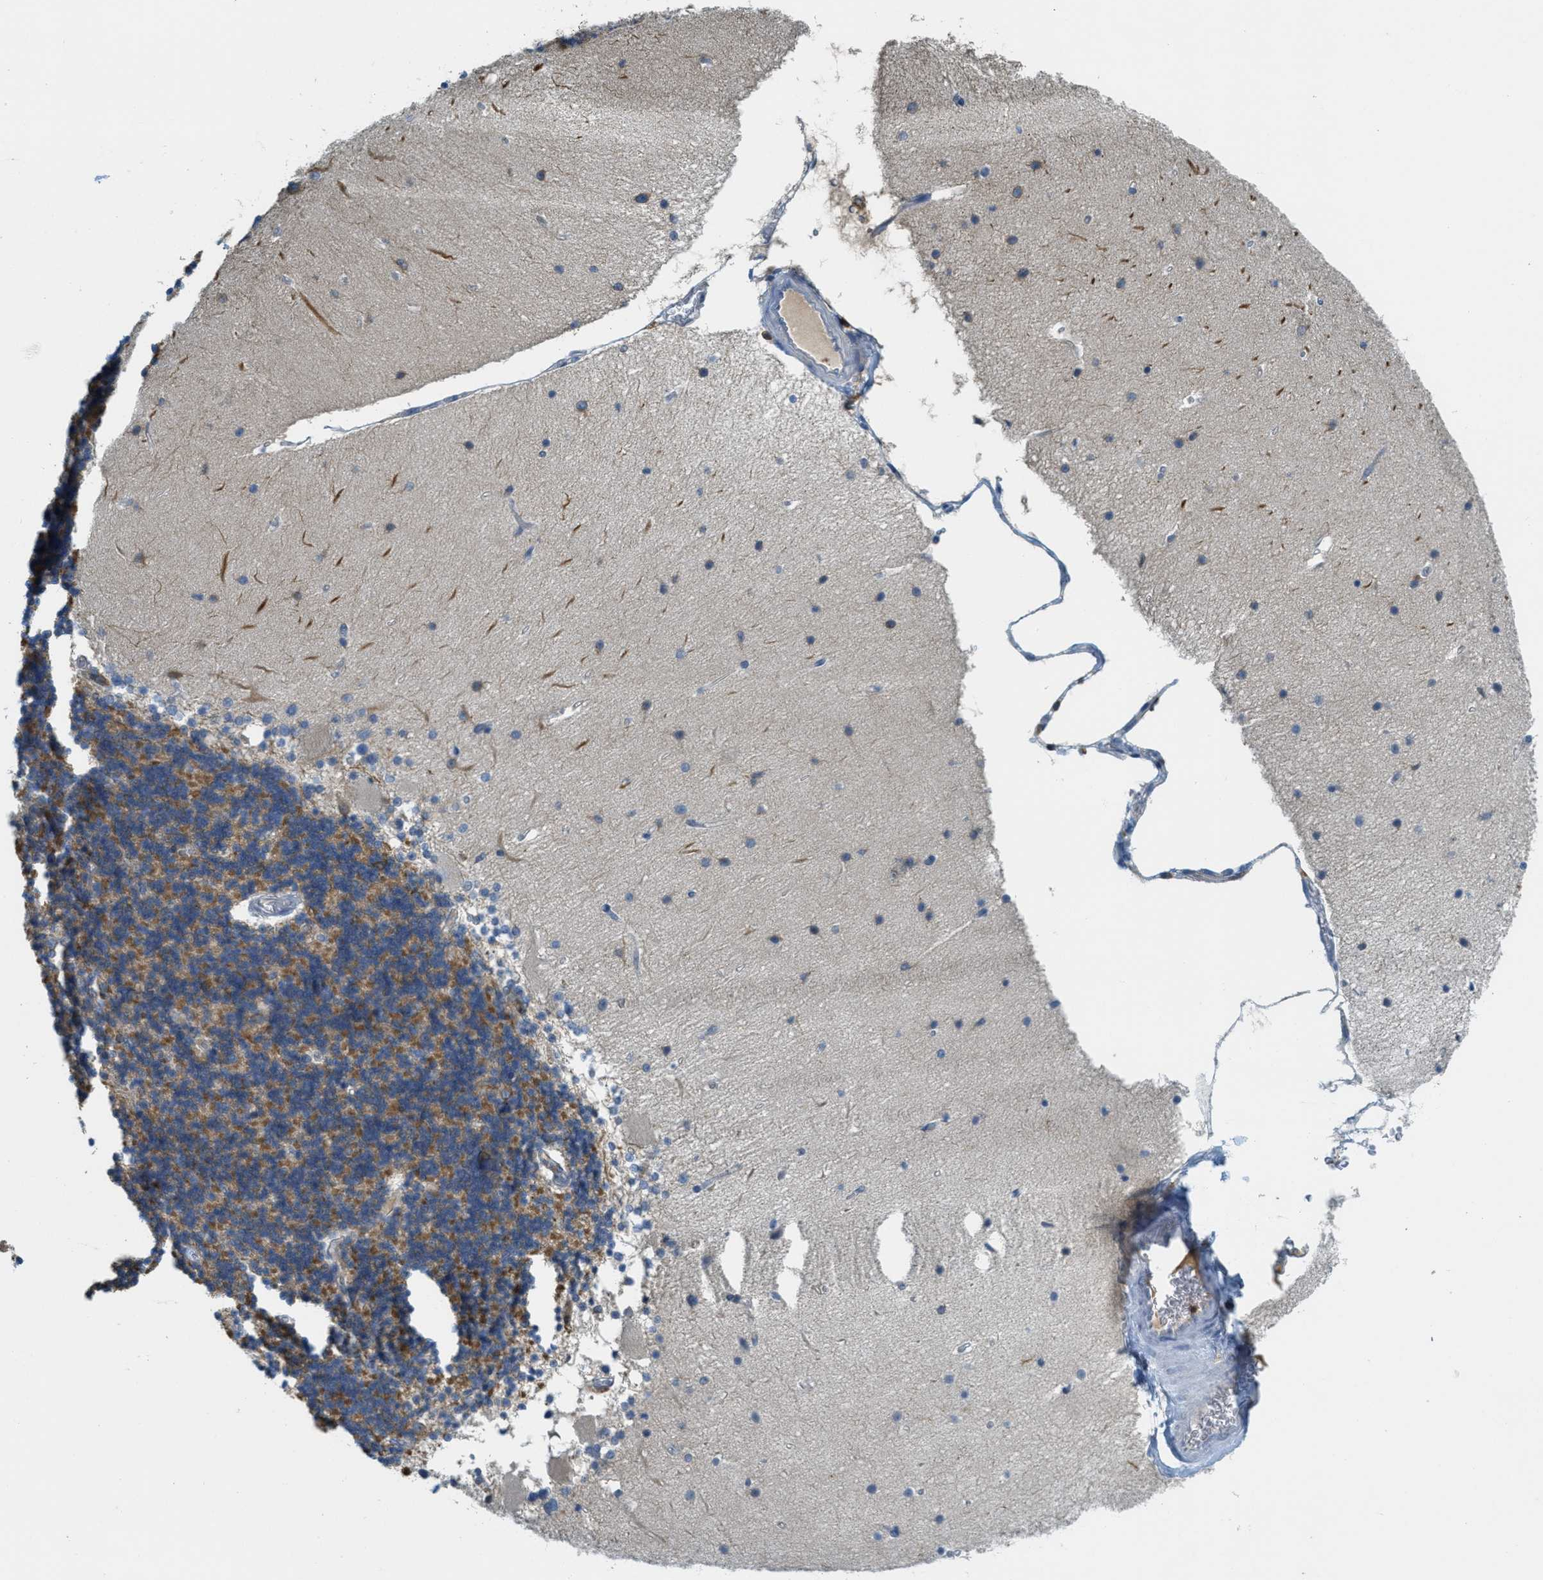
{"staining": {"intensity": "moderate", "quantity": ">75%", "location": "cytoplasmic/membranous"}, "tissue": "cerebellum", "cell_type": "Cells in granular layer", "image_type": "normal", "snomed": [{"axis": "morphology", "description": "Normal tissue, NOS"}, {"axis": "topography", "description": "Cerebellum"}], "caption": "Cells in granular layer reveal medium levels of moderate cytoplasmic/membranous expression in about >75% of cells in normal human cerebellum.", "gene": "GRIK2", "patient": {"sex": "female", "age": 54}}